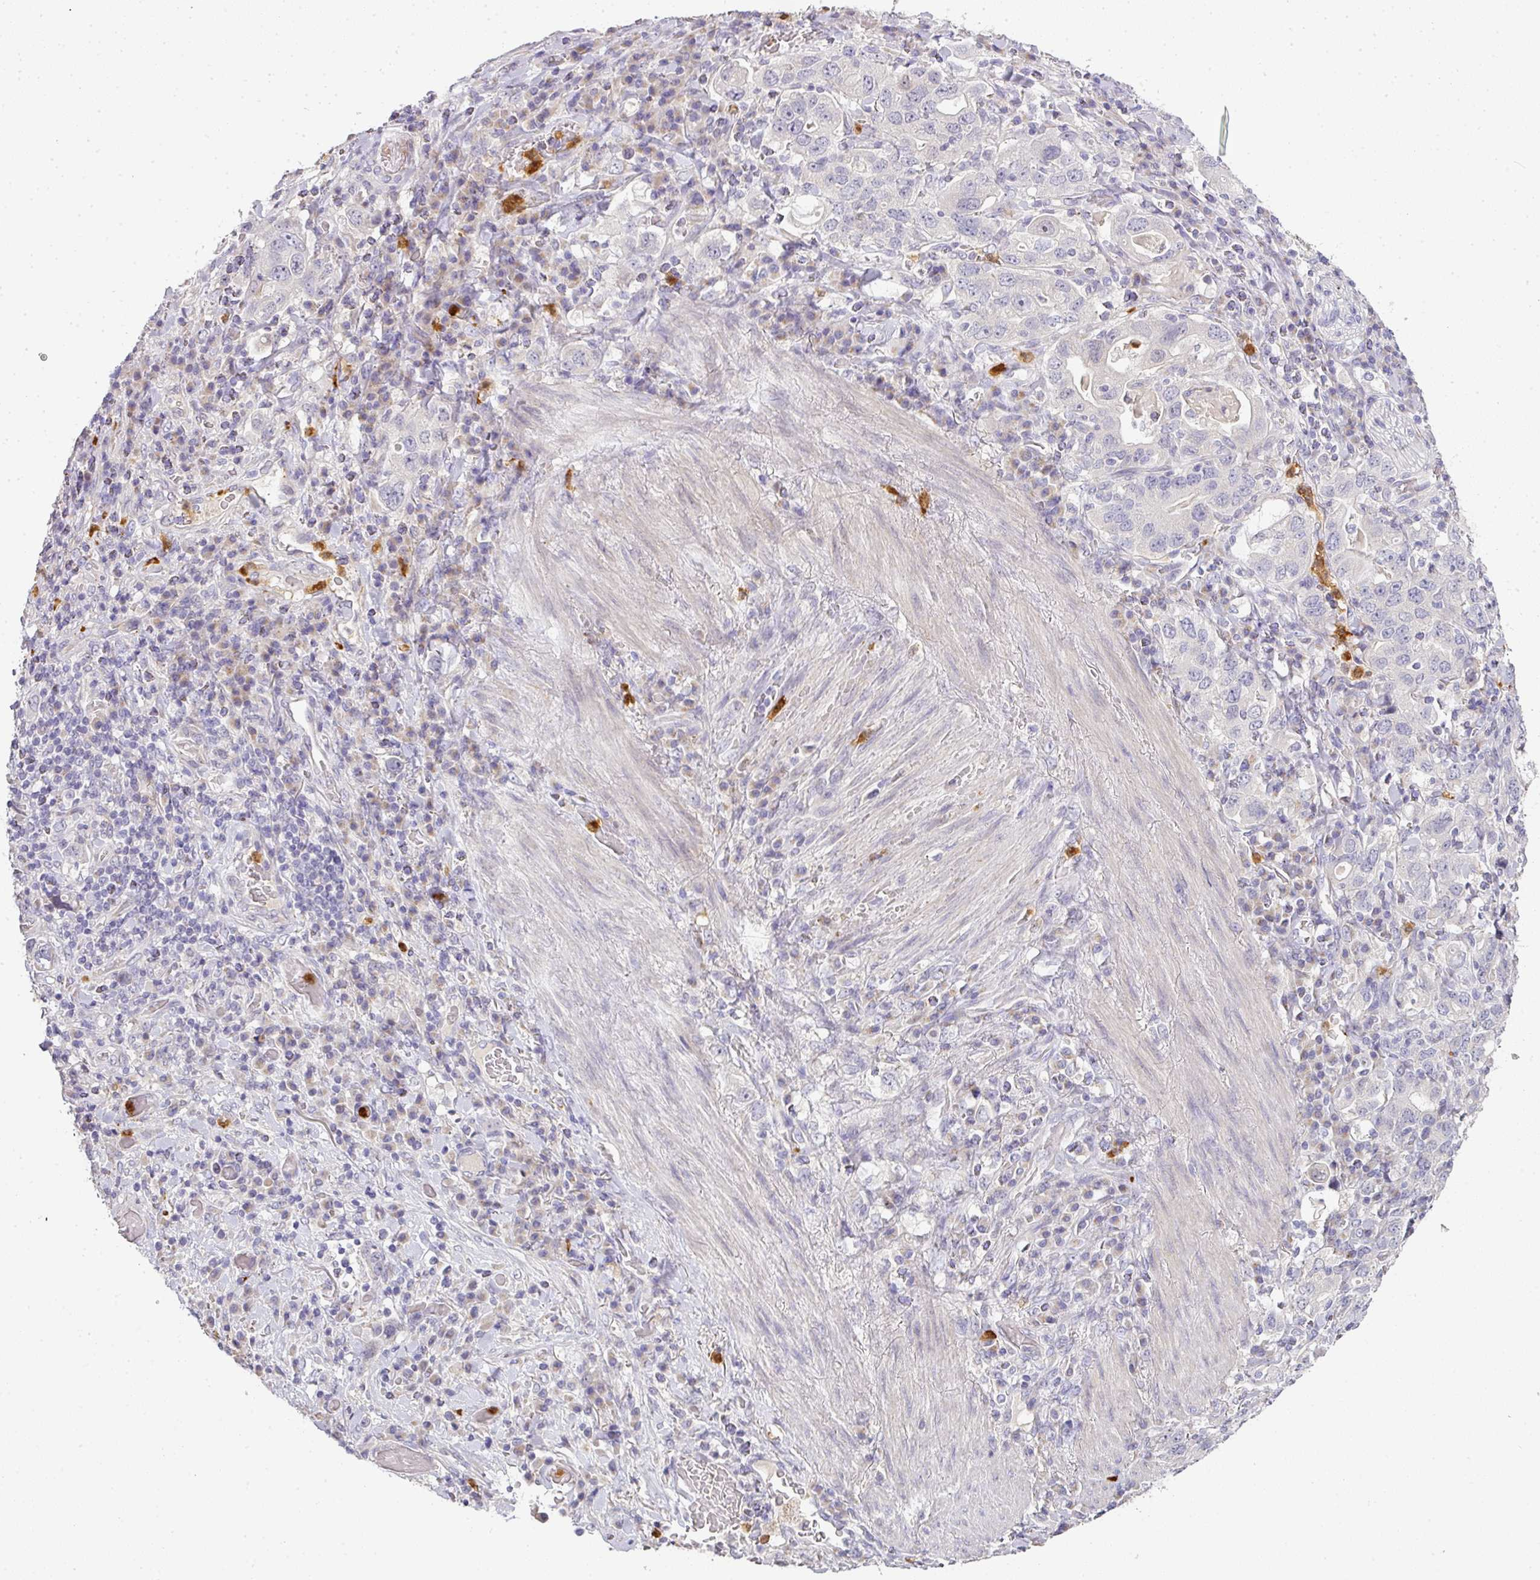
{"staining": {"intensity": "negative", "quantity": "none", "location": "none"}, "tissue": "stomach cancer", "cell_type": "Tumor cells", "image_type": "cancer", "snomed": [{"axis": "morphology", "description": "Adenocarcinoma, NOS"}, {"axis": "topography", "description": "Stomach, upper"}, {"axis": "topography", "description": "Stomach"}], "caption": "Tumor cells are negative for brown protein staining in stomach cancer (adenocarcinoma). (DAB (3,3'-diaminobenzidine) IHC with hematoxylin counter stain).", "gene": "HHEX", "patient": {"sex": "male", "age": 62}}